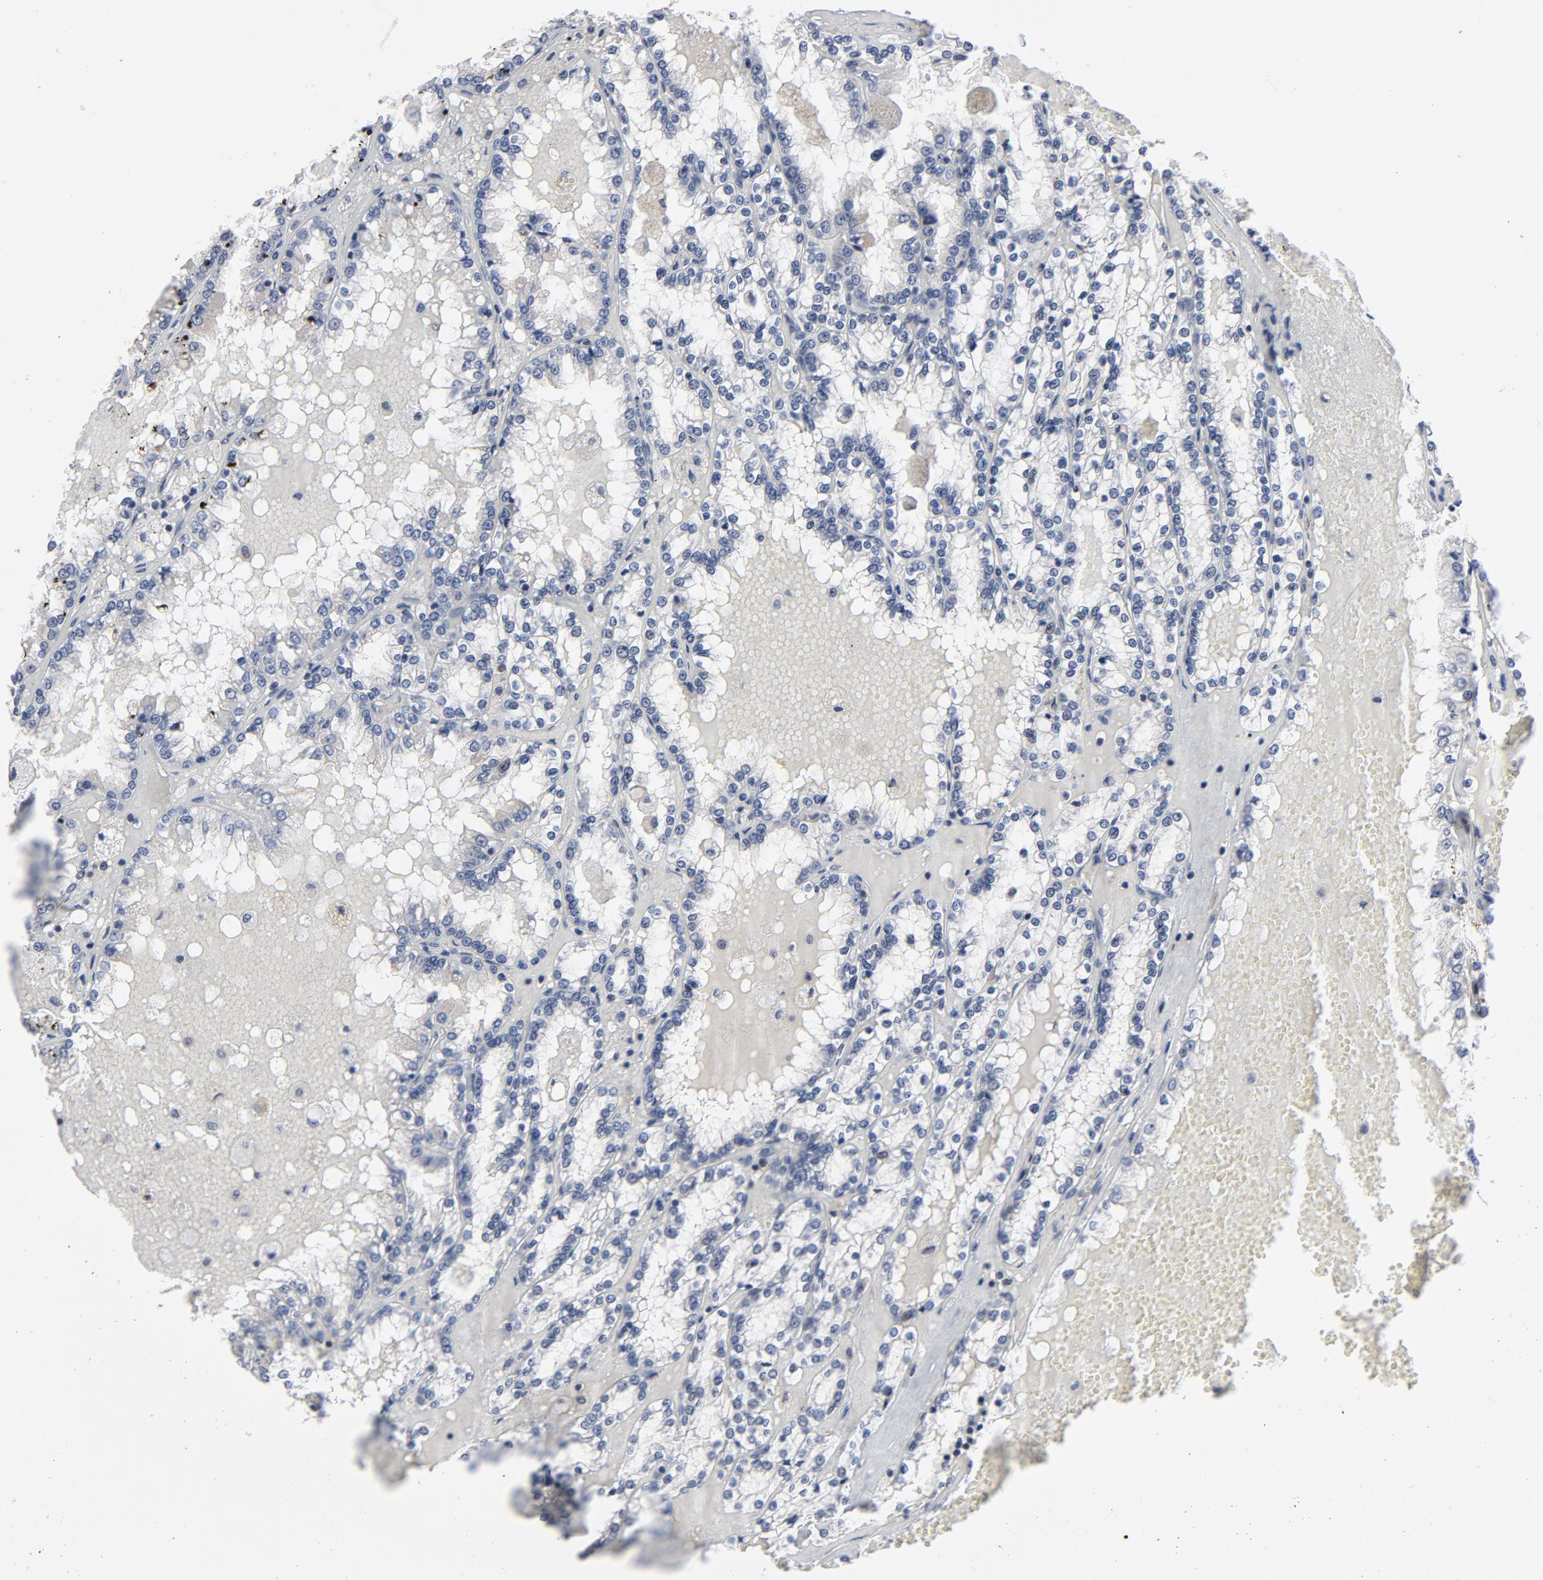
{"staining": {"intensity": "negative", "quantity": "none", "location": "none"}, "tissue": "renal cancer", "cell_type": "Tumor cells", "image_type": "cancer", "snomed": [{"axis": "morphology", "description": "Adenocarcinoma, NOS"}, {"axis": "topography", "description": "Kidney"}], "caption": "A high-resolution micrograph shows IHC staining of renal cancer (adenocarcinoma), which demonstrates no significant expression in tumor cells. (DAB IHC, high magnification).", "gene": "NFKB1", "patient": {"sex": "female", "age": 56}}